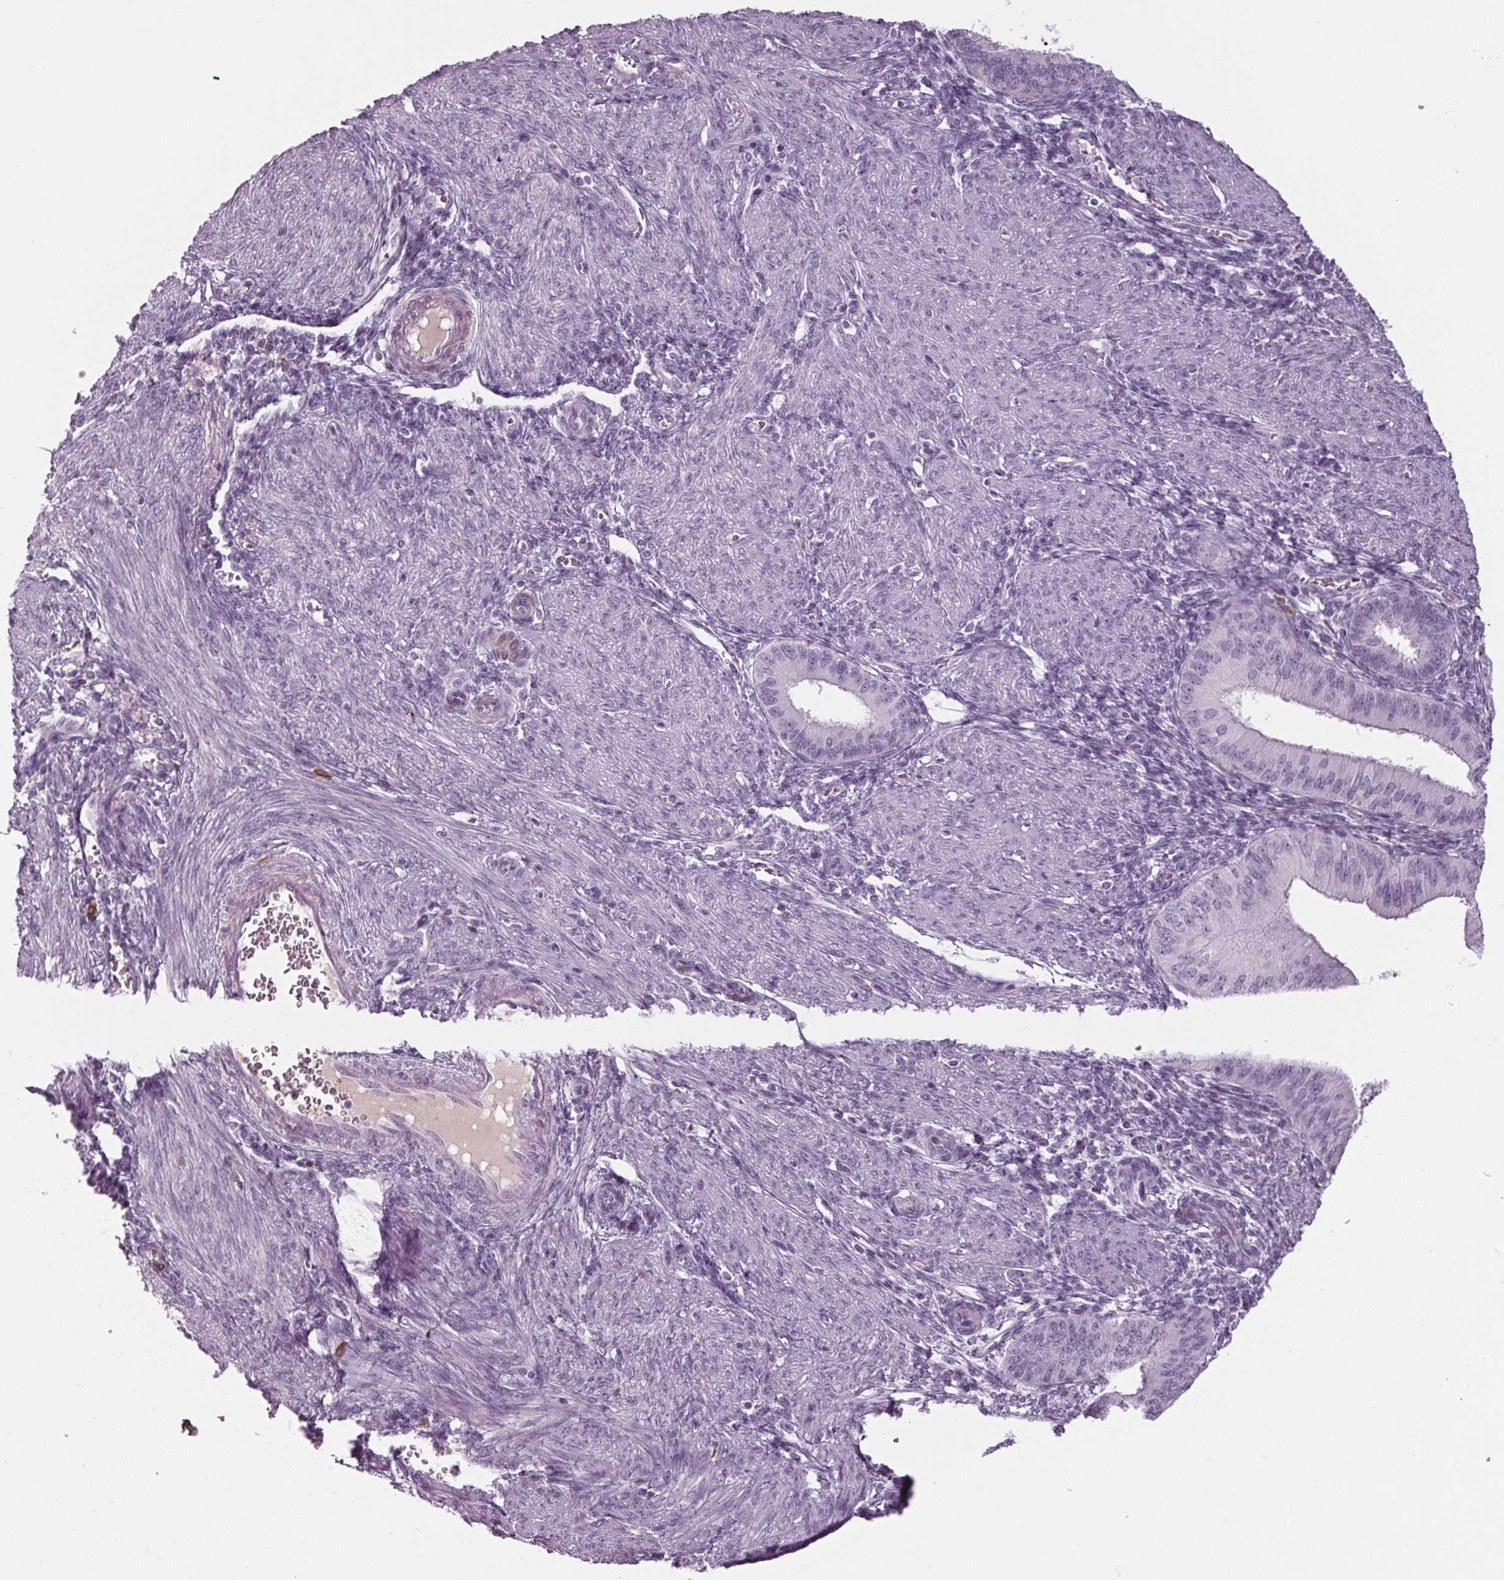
{"staining": {"intensity": "negative", "quantity": "none", "location": "none"}, "tissue": "endometrium", "cell_type": "Cells in endometrial stroma", "image_type": "normal", "snomed": [{"axis": "morphology", "description": "Normal tissue, NOS"}, {"axis": "topography", "description": "Endometrium"}], "caption": "Human endometrium stained for a protein using immunohistochemistry displays no positivity in cells in endometrial stroma.", "gene": "CYP3A43", "patient": {"sex": "female", "age": 39}}